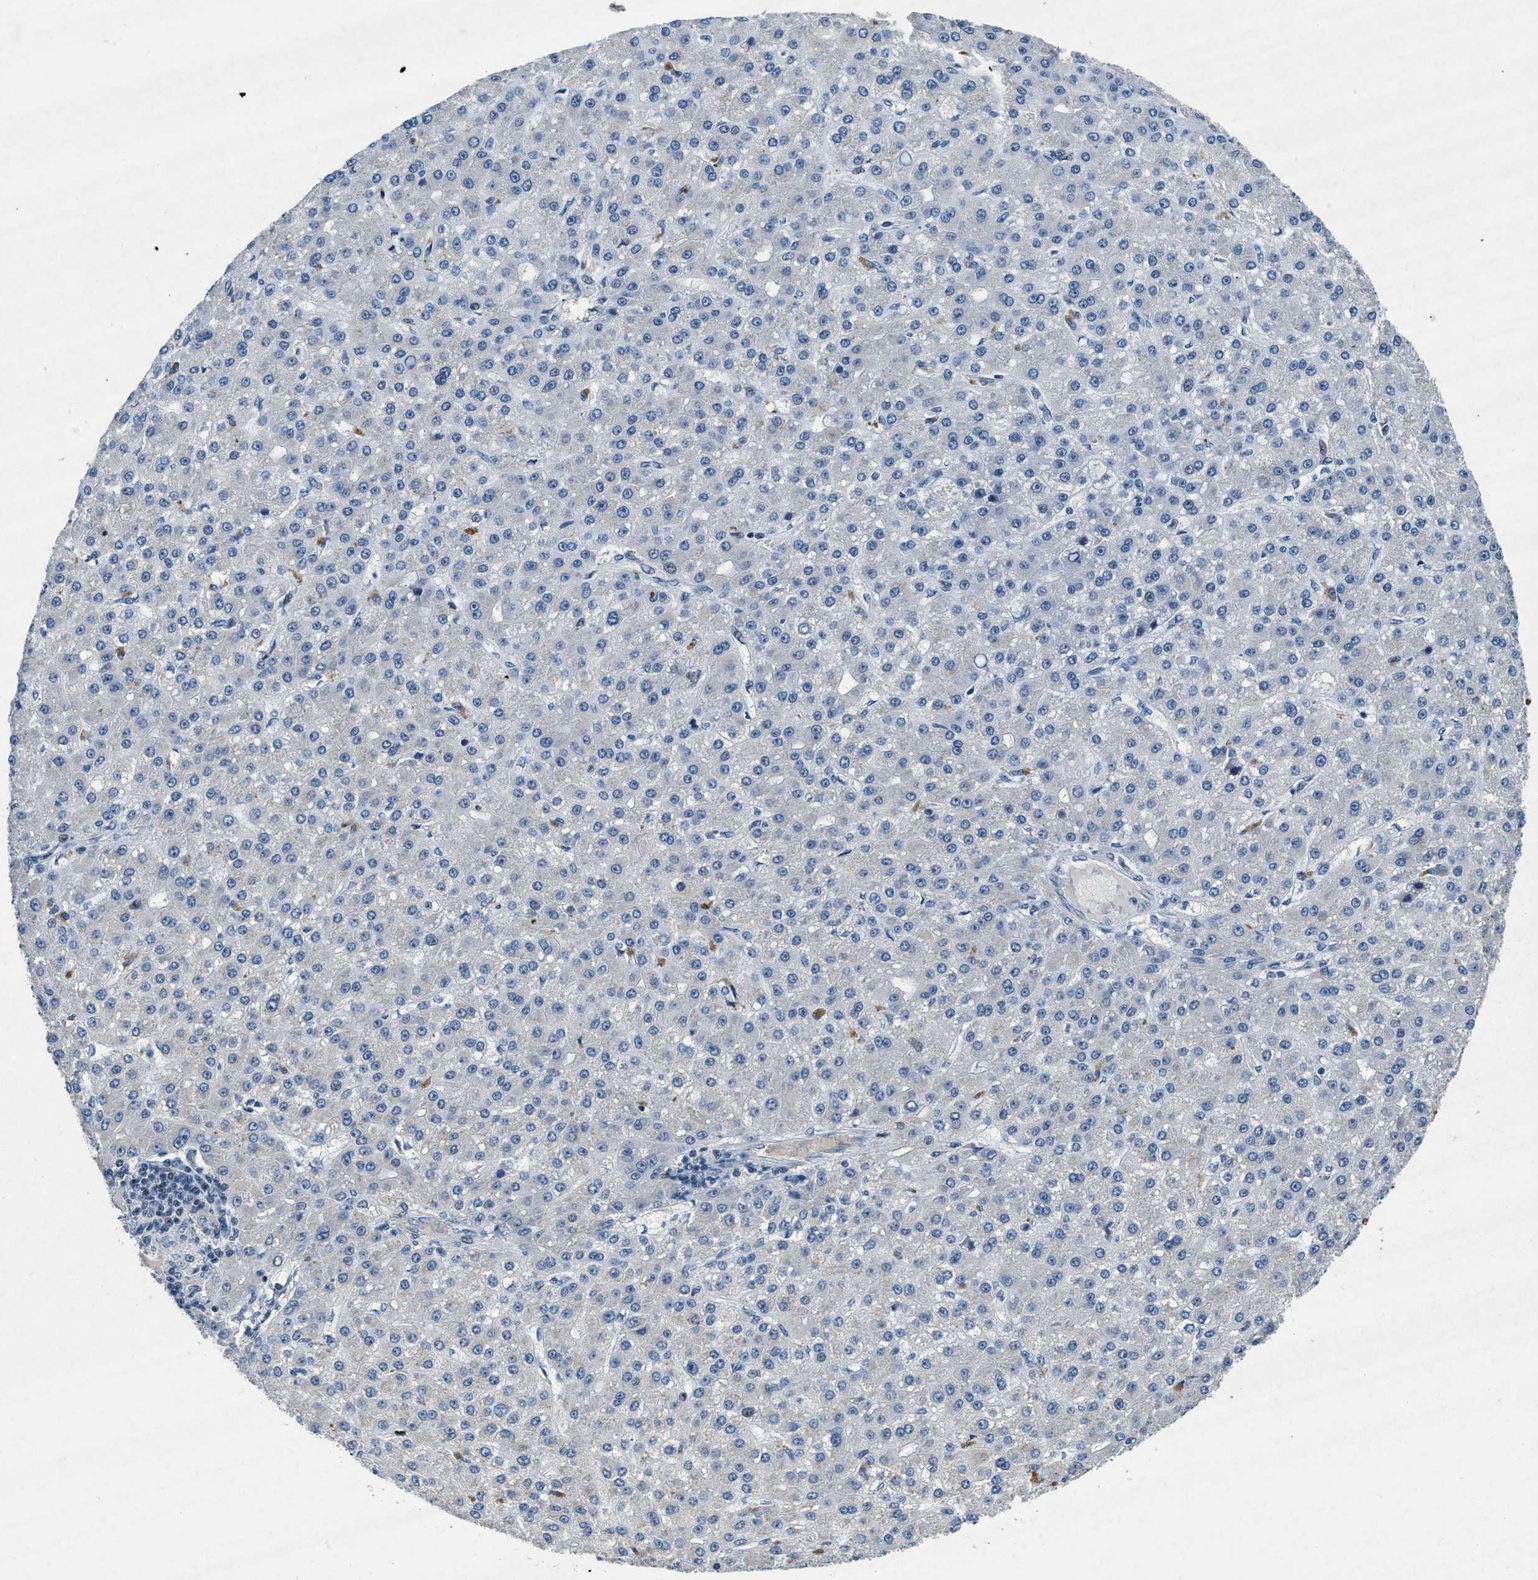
{"staining": {"intensity": "negative", "quantity": "none", "location": "none"}, "tissue": "liver cancer", "cell_type": "Tumor cells", "image_type": "cancer", "snomed": [{"axis": "morphology", "description": "Carcinoma, Hepatocellular, NOS"}, {"axis": "topography", "description": "Liver"}], "caption": "The micrograph shows no significant expression in tumor cells of hepatocellular carcinoma (liver).", "gene": "PHLDA1", "patient": {"sex": "male", "age": 67}}